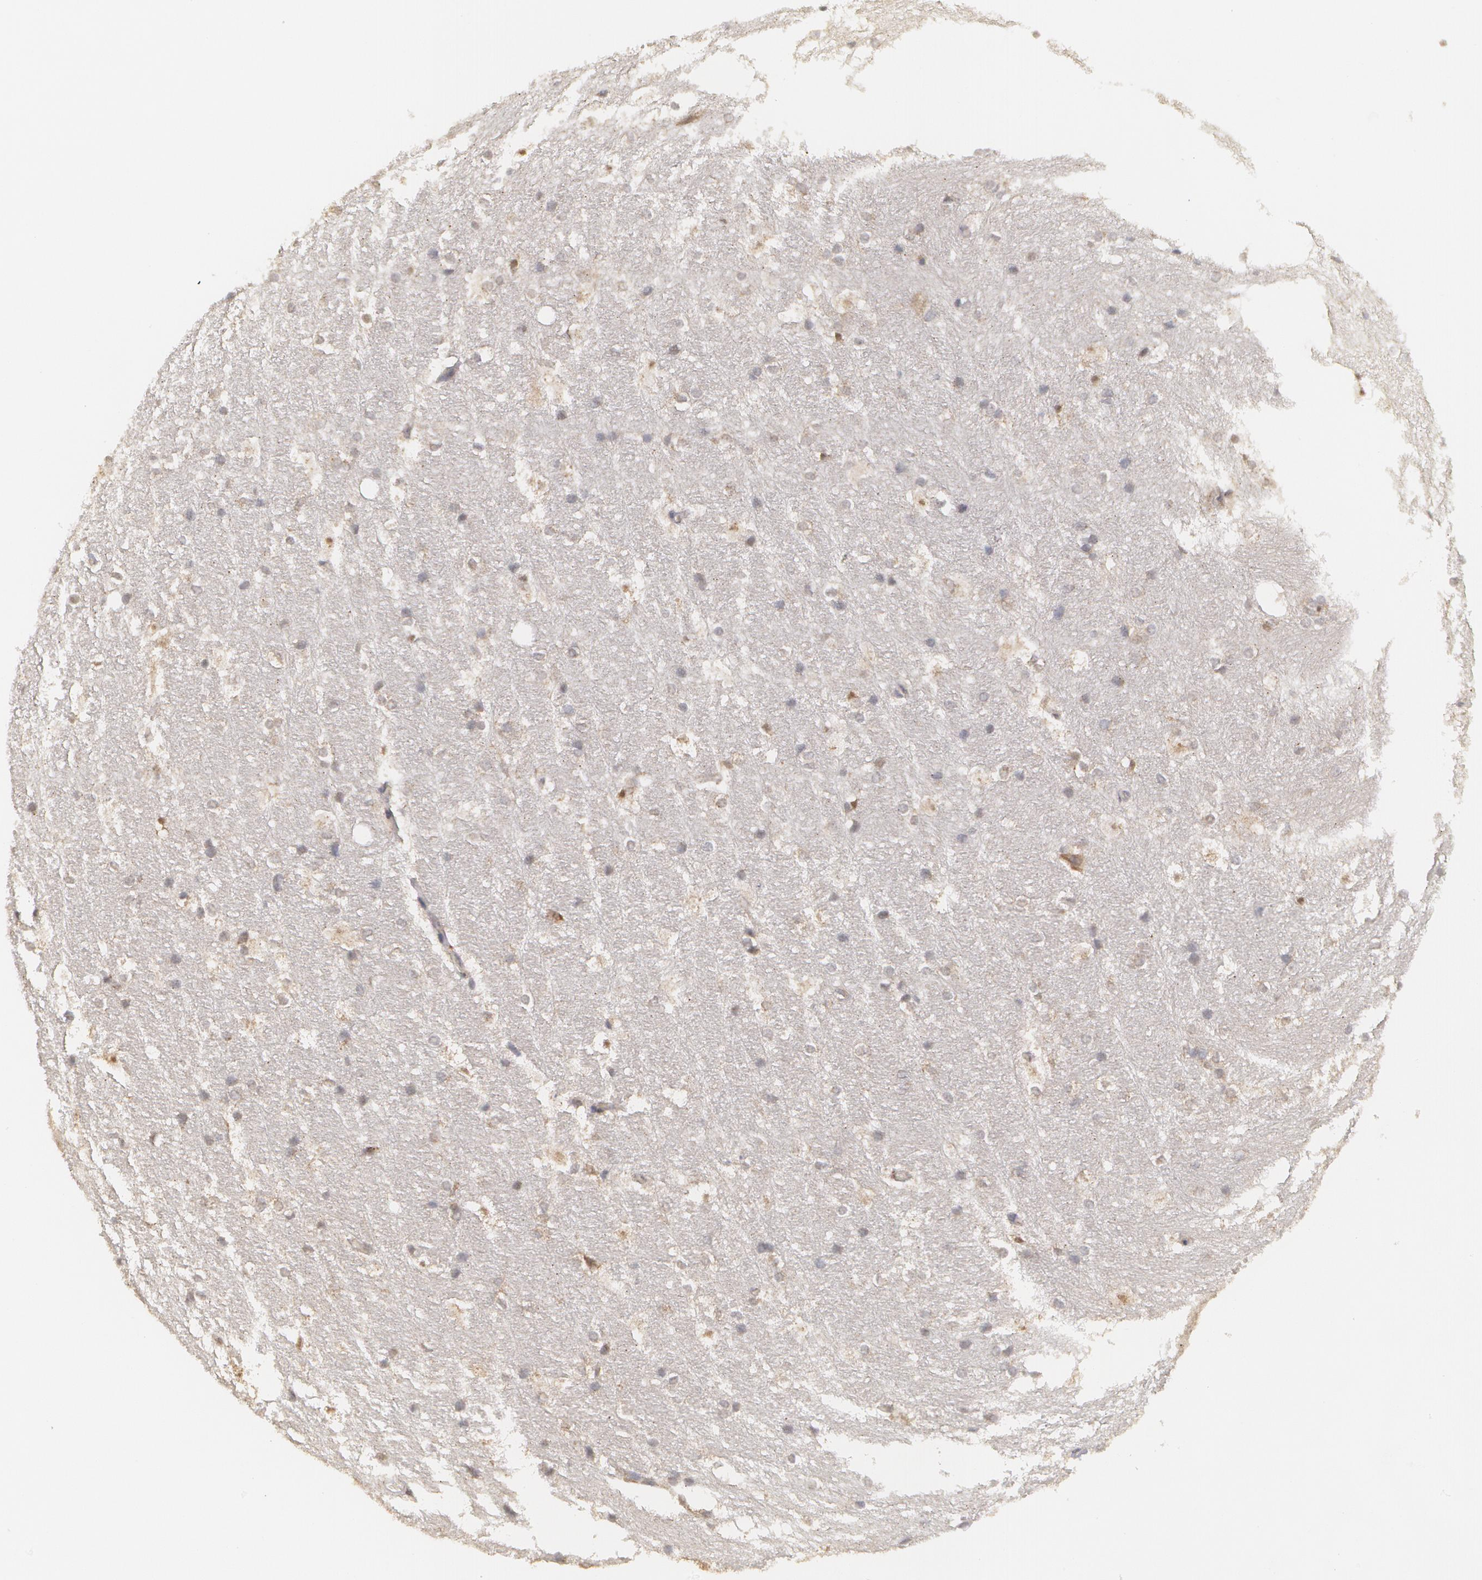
{"staining": {"intensity": "moderate", "quantity": "25%-75%", "location": "cytoplasmic/membranous"}, "tissue": "hippocampus", "cell_type": "Glial cells", "image_type": "normal", "snomed": [{"axis": "morphology", "description": "Normal tissue, NOS"}, {"axis": "topography", "description": "Hippocampus"}], "caption": "Hippocampus stained with DAB (3,3'-diaminobenzidine) immunohistochemistry (IHC) displays medium levels of moderate cytoplasmic/membranous positivity in about 25%-75% of glial cells. (Brightfield microscopy of DAB IHC at high magnification).", "gene": "MTHFD1", "patient": {"sex": "female", "age": 19}}